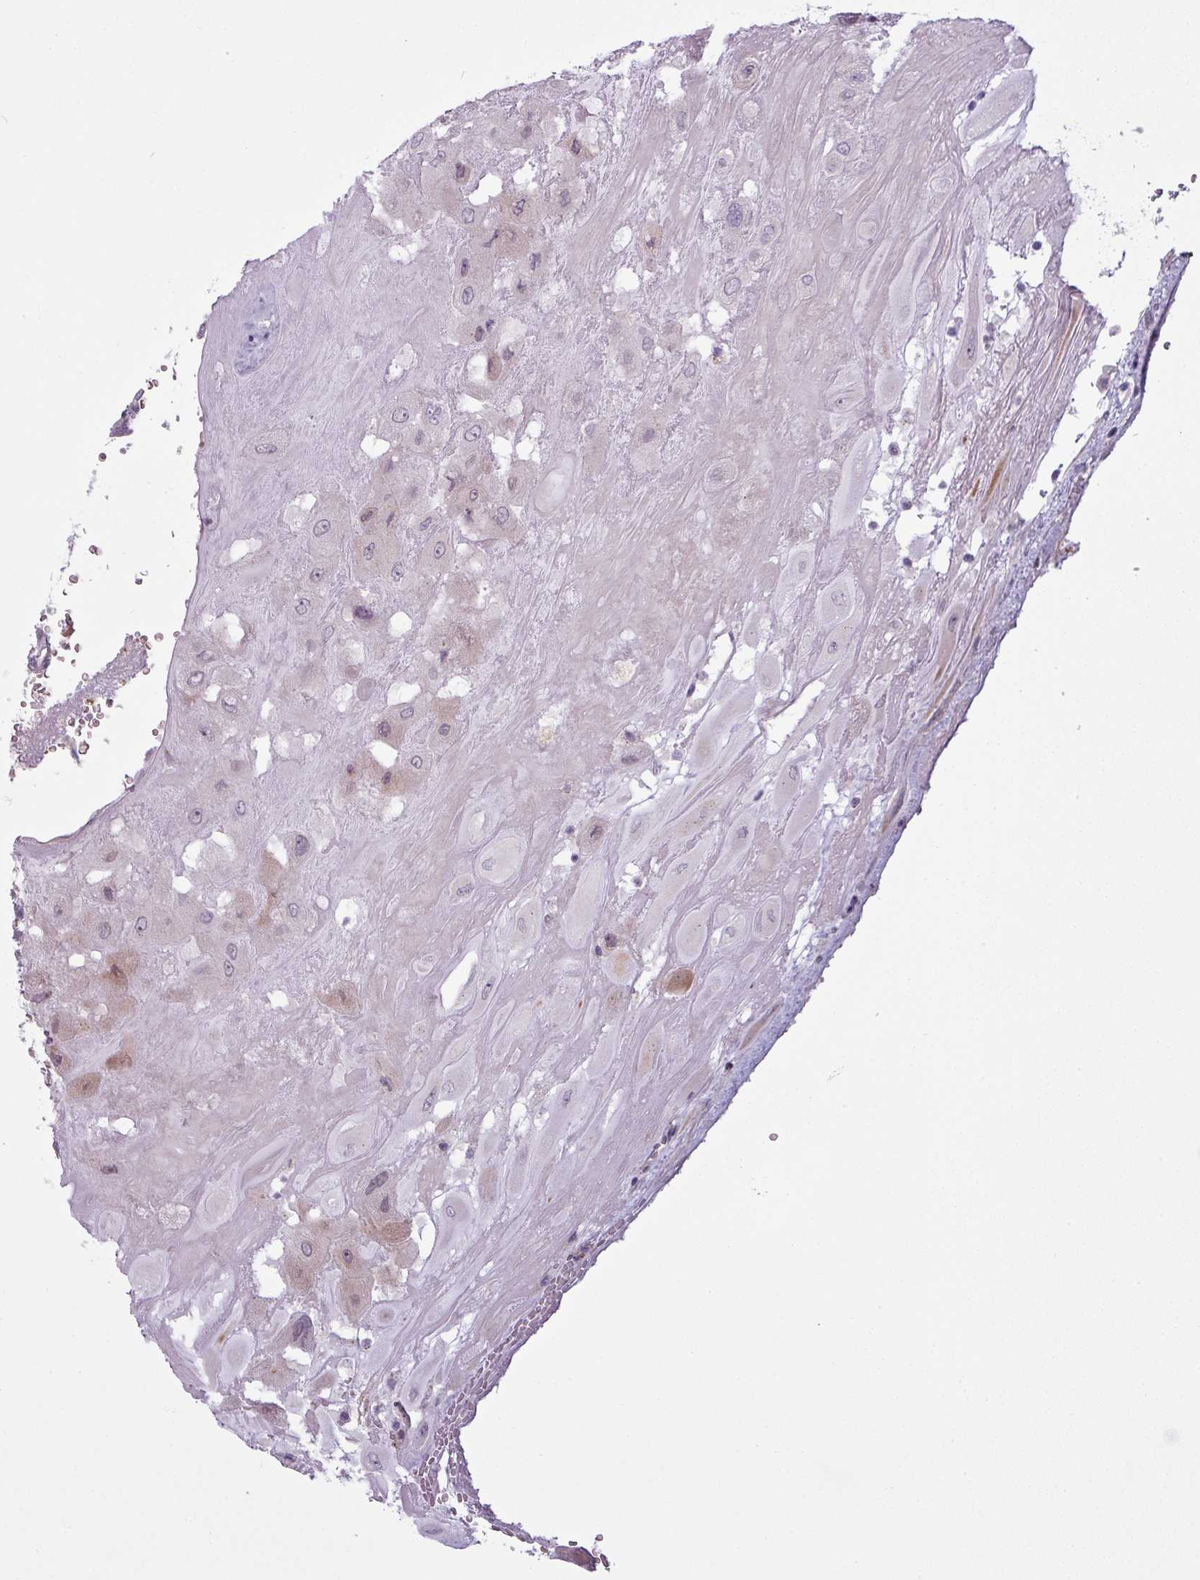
{"staining": {"intensity": "weak", "quantity": "25%-75%", "location": "cytoplasmic/membranous,nuclear"}, "tissue": "placenta", "cell_type": "Decidual cells", "image_type": "normal", "snomed": [{"axis": "morphology", "description": "Normal tissue, NOS"}, {"axis": "topography", "description": "Placenta"}], "caption": "The immunohistochemical stain highlights weak cytoplasmic/membranous,nuclear staining in decidual cells of benign placenta.", "gene": "MAP7D2", "patient": {"sex": "female", "age": 32}}